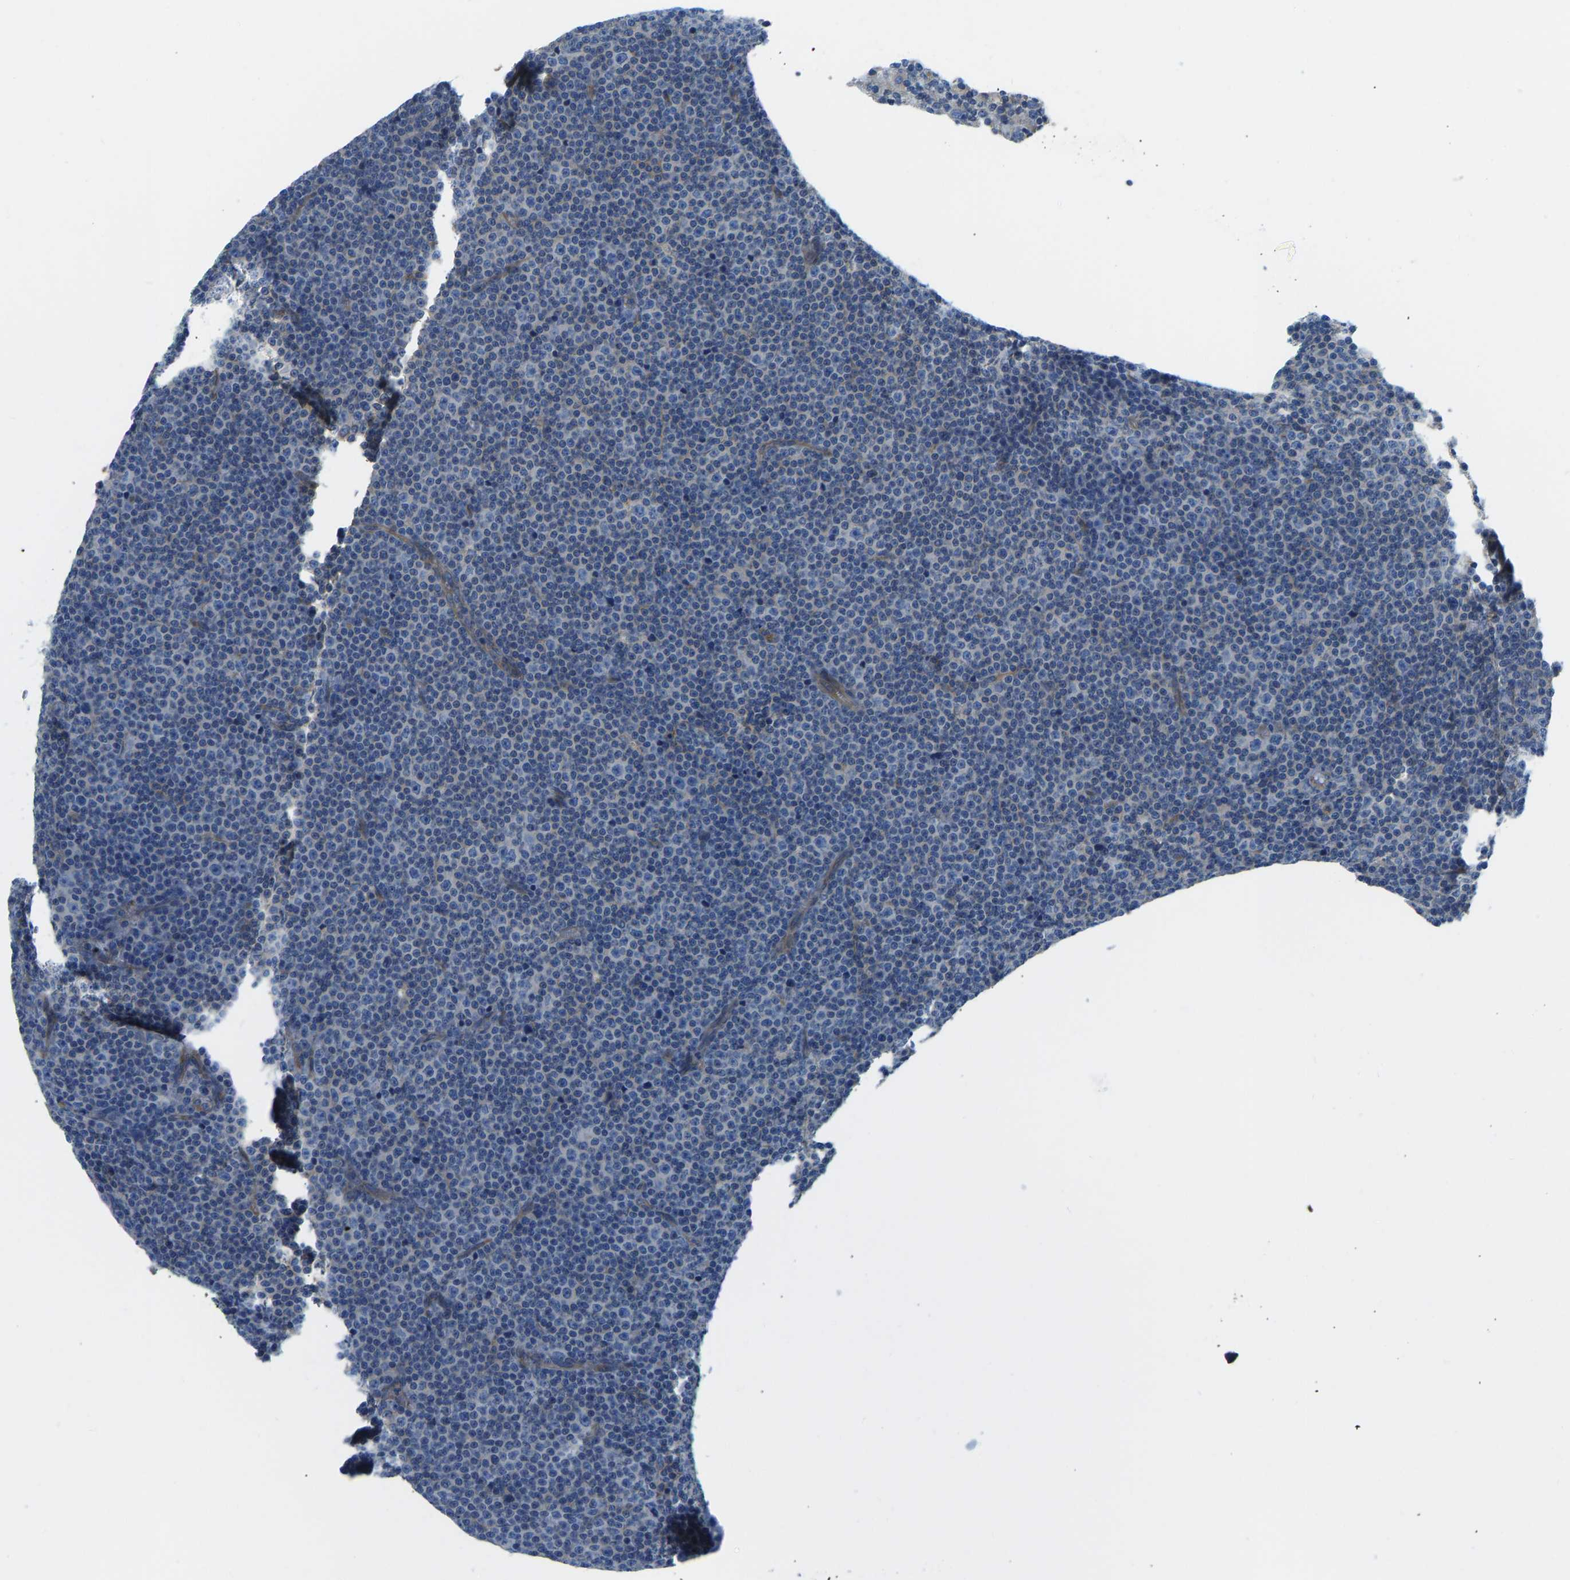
{"staining": {"intensity": "negative", "quantity": "none", "location": "none"}, "tissue": "lymphoma", "cell_type": "Tumor cells", "image_type": "cancer", "snomed": [{"axis": "morphology", "description": "Malignant lymphoma, non-Hodgkin's type, Low grade"}, {"axis": "topography", "description": "Lymph node"}], "caption": "Image shows no significant protein staining in tumor cells of lymphoma. Nuclei are stained in blue.", "gene": "CHAD", "patient": {"sex": "female", "age": 67}}